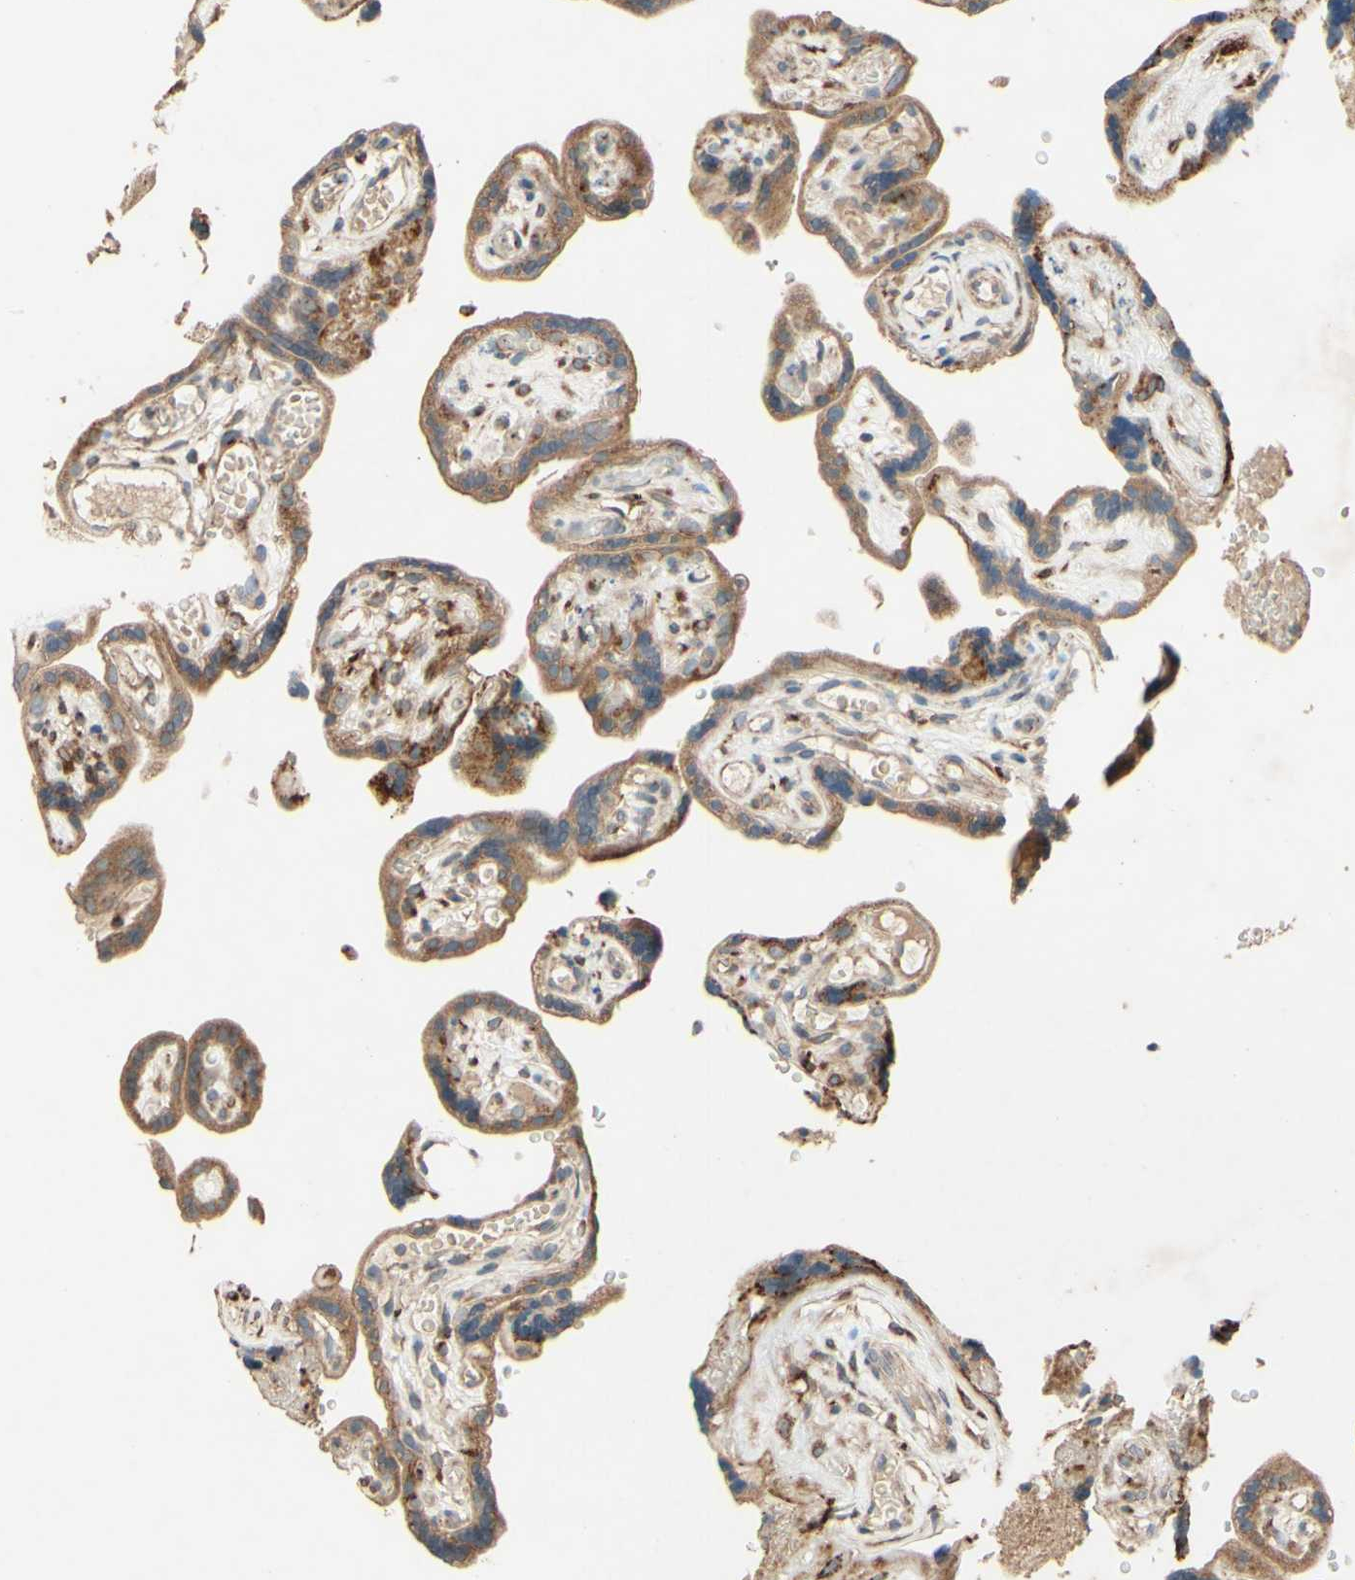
{"staining": {"intensity": "strong", "quantity": ">75%", "location": "cytoplasmic/membranous,nuclear"}, "tissue": "placenta", "cell_type": "Decidual cells", "image_type": "normal", "snomed": [{"axis": "morphology", "description": "Normal tissue, NOS"}, {"axis": "topography", "description": "Placenta"}], "caption": "Human placenta stained for a protein (brown) displays strong cytoplasmic/membranous,nuclear positive expression in about >75% of decidual cells.", "gene": "PTPRU", "patient": {"sex": "female", "age": 30}}